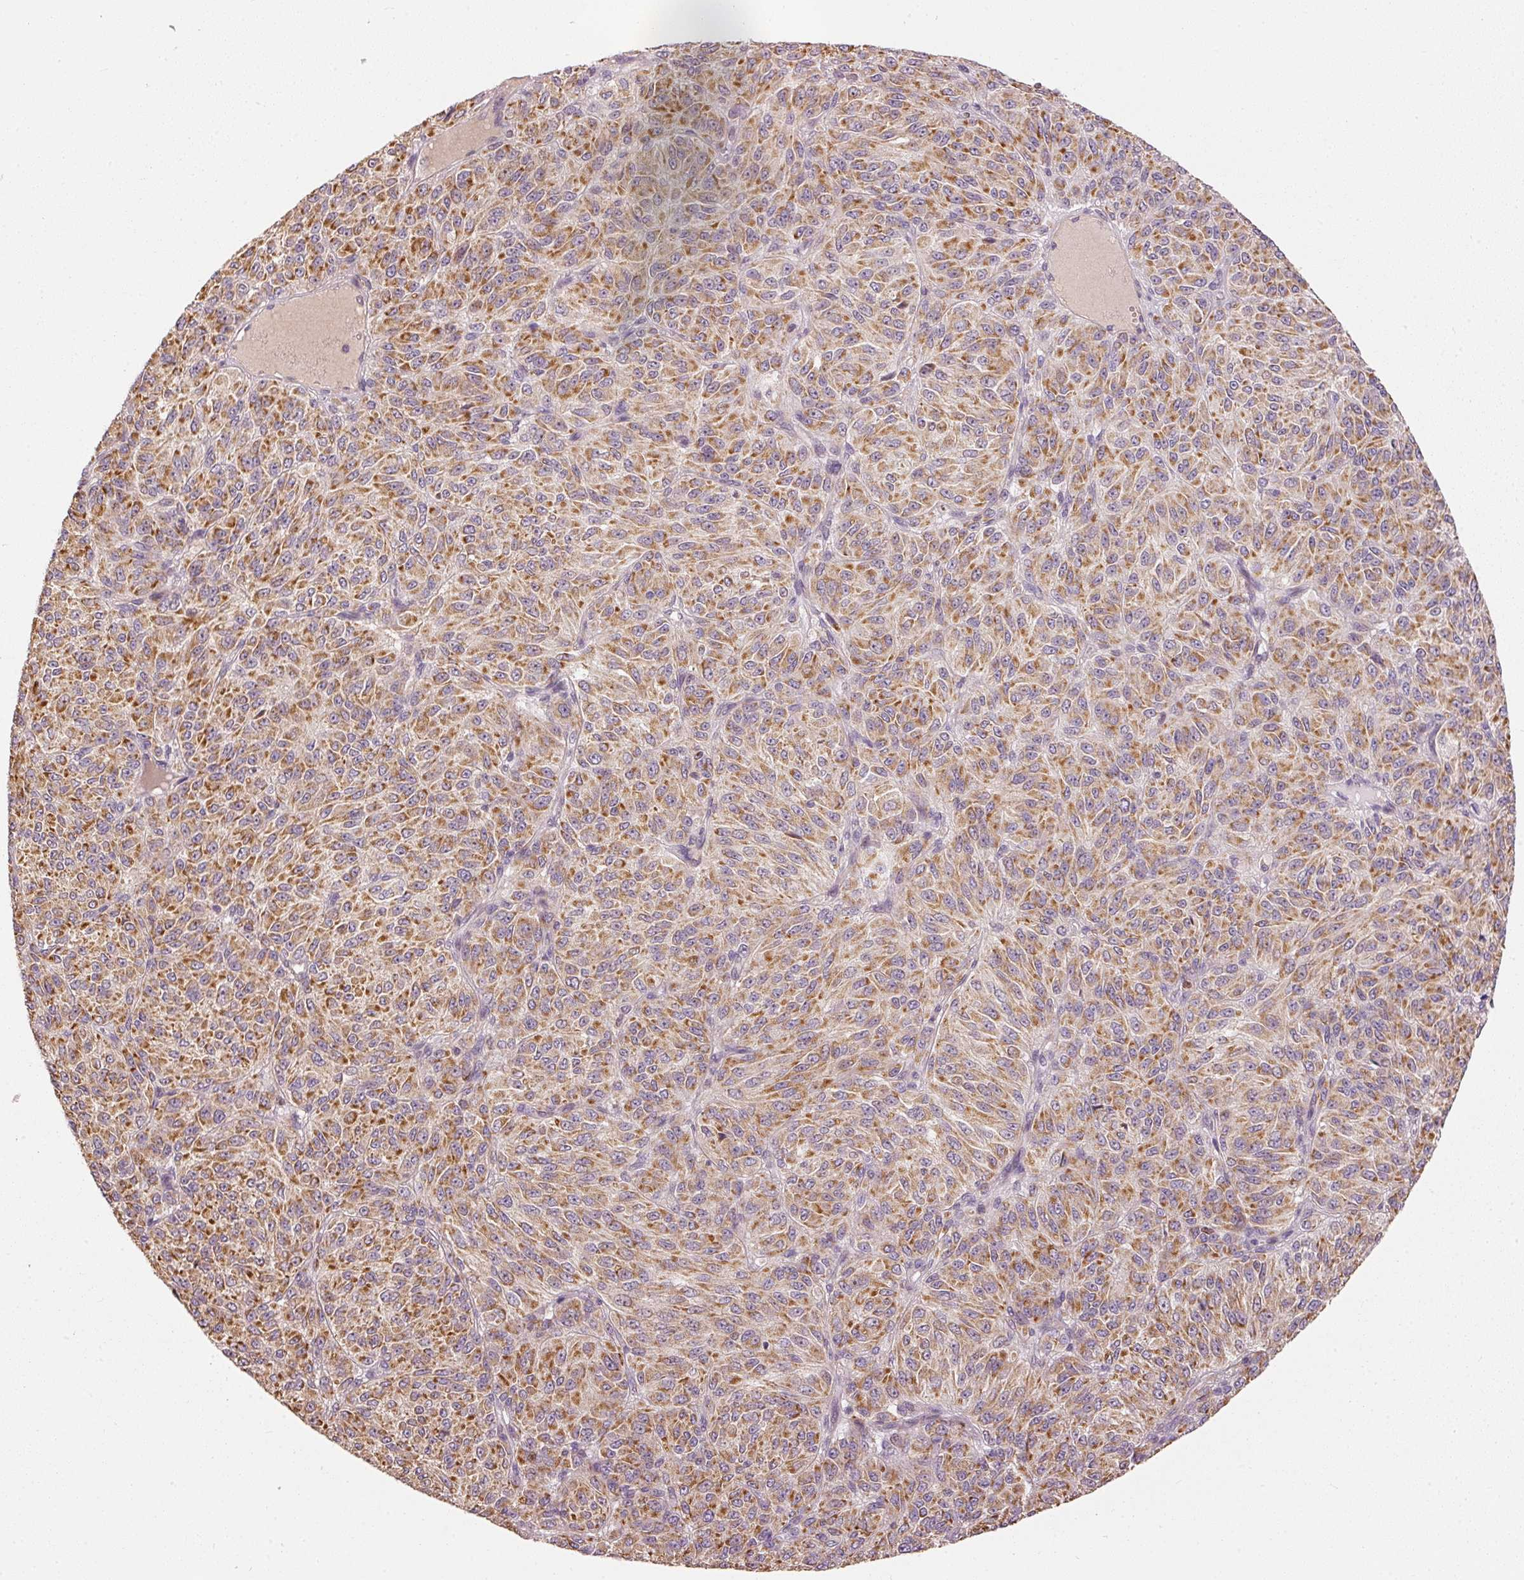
{"staining": {"intensity": "moderate", "quantity": ">75%", "location": "cytoplasmic/membranous"}, "tissue": "melanoma", "cell_type": "Tumor cells", "image_type": "cancer", "snomed": [{"axis": "morphology", "description": "Malignant melanoma, Metastatic site"}, {"axis": "topography", "description": "Brain"}], "caption": "A micrograph showing moderate cytoplasmic/membranous expression in about >75% of tumor cells in melanoma, as visualized by brown immunohistochemical staining.", "gene": "MTHFD1L", "patient": {"sex": "female", "age": 56}}